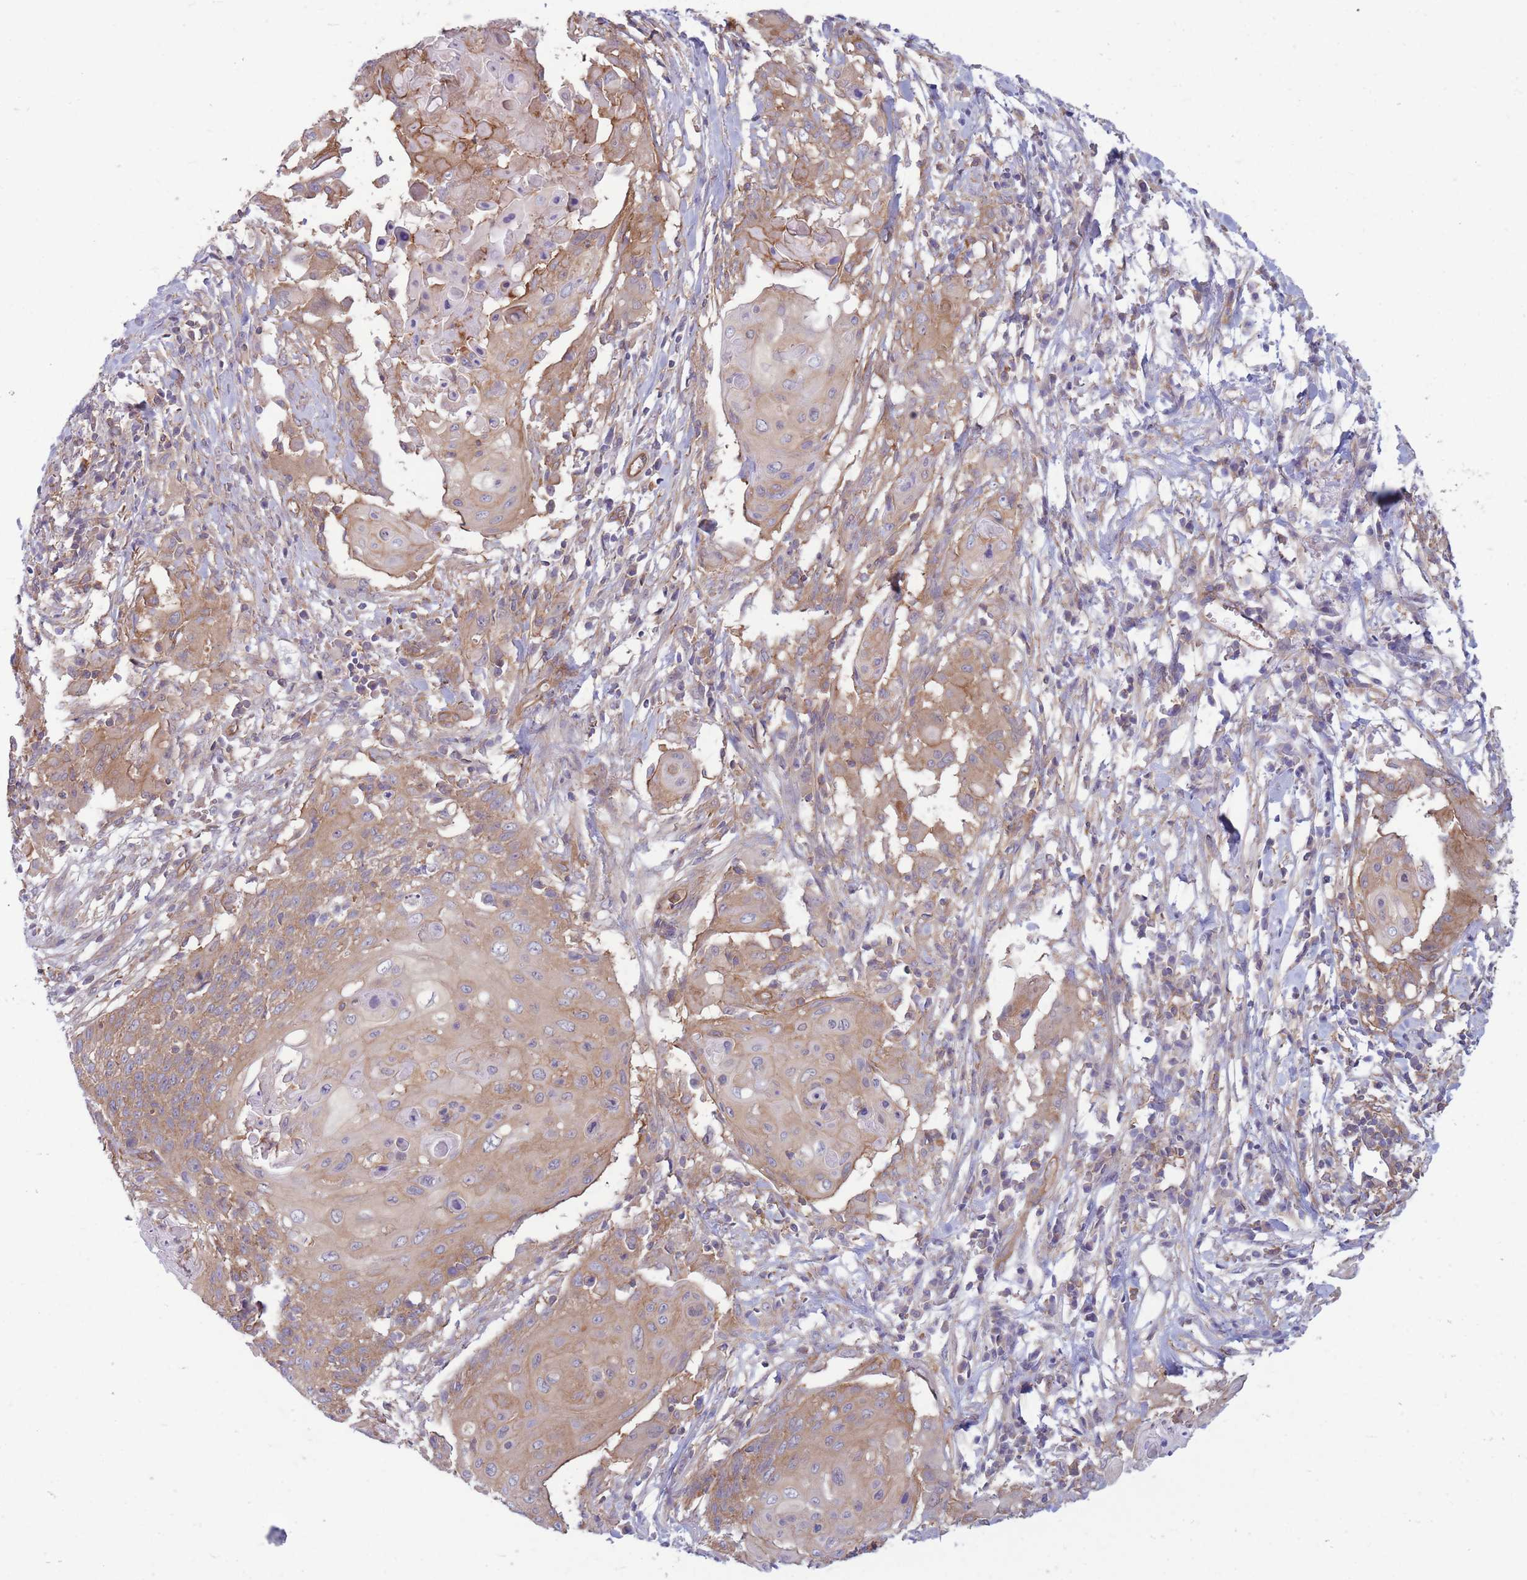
{"staining": {"intensity": "moderate", "quantity": "25%-75%", "location": "cytoplasmic/membranous"}, "tissue": "cervical cancer", "cell_type": "Tumor cells", "image_type": "cancer", "snomed": [{"axis": "morphology", "description": "Squamous cell carcinoma, NOS"}, {"axis": "topography", "description": "Cervix"}], "caption": "Immunohistochemical staining of squamous cell carcinoma (cervical) exhibits medium levels of moderate cytoplasmic/membranous expression in approximately 25%-75% of tumor cells.", "gene": "GGA1", "patient": {"sex": "female", "age": 39}}